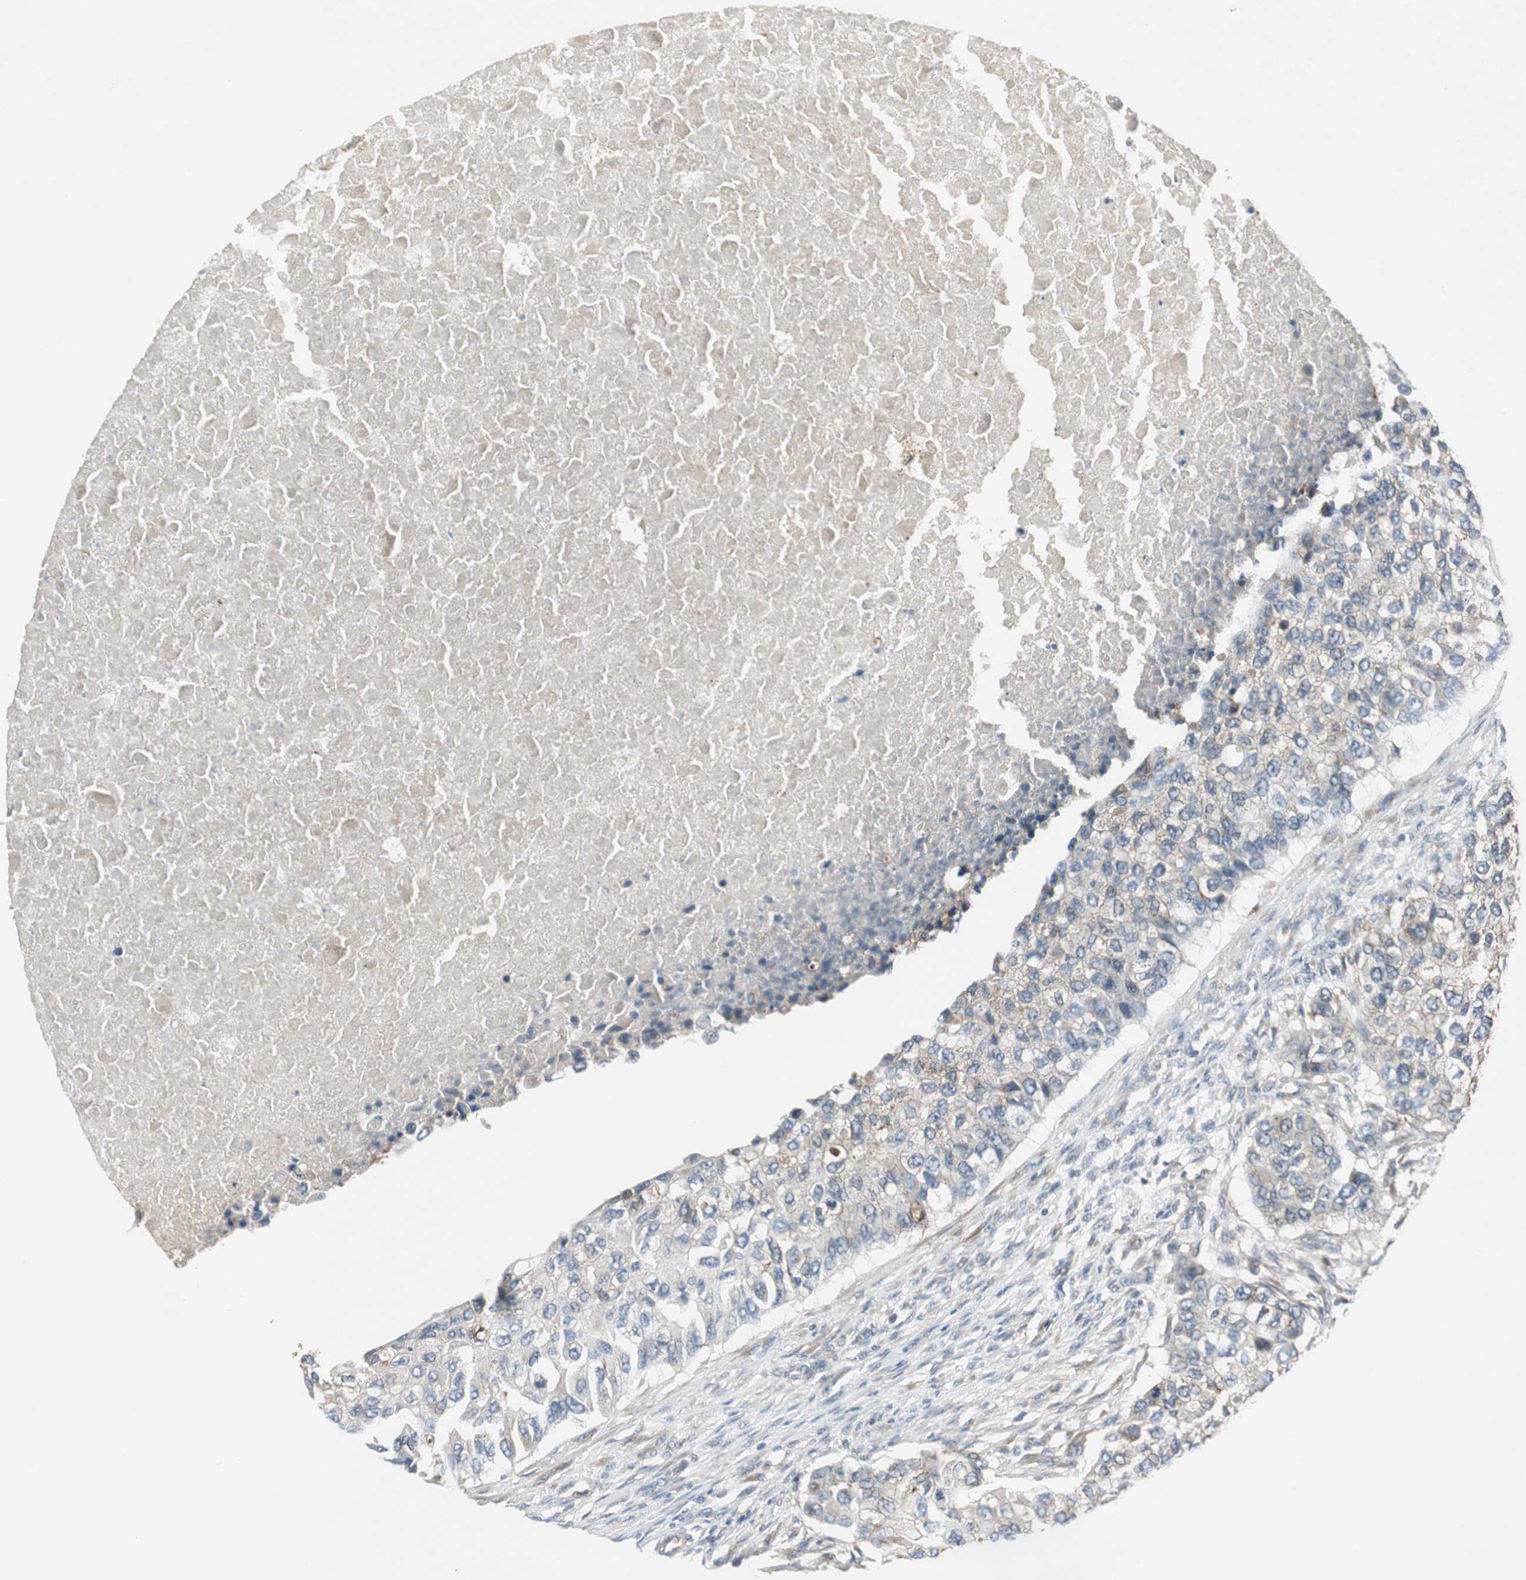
{"staining": {"intensity": "weak", "quantity": "<25%", "location": "cytoplasmic/membranous"}, "tissue": "breast cancer", "cell_type": "Tumor cells", "image_type": "cancer", "snomed": [{"axis": "morphology", "description": "Normal tissue, NOS"}, {"axis": "morphology", "description": "Duct carcinoma"}, {"axis": "topography", "description": "Breast"}], "caption": "There is no significant staining in tumor cells of intraductal carcinoma (breast).", "gene": "JTB", "patient": {"sex": "female", "age": 49}}